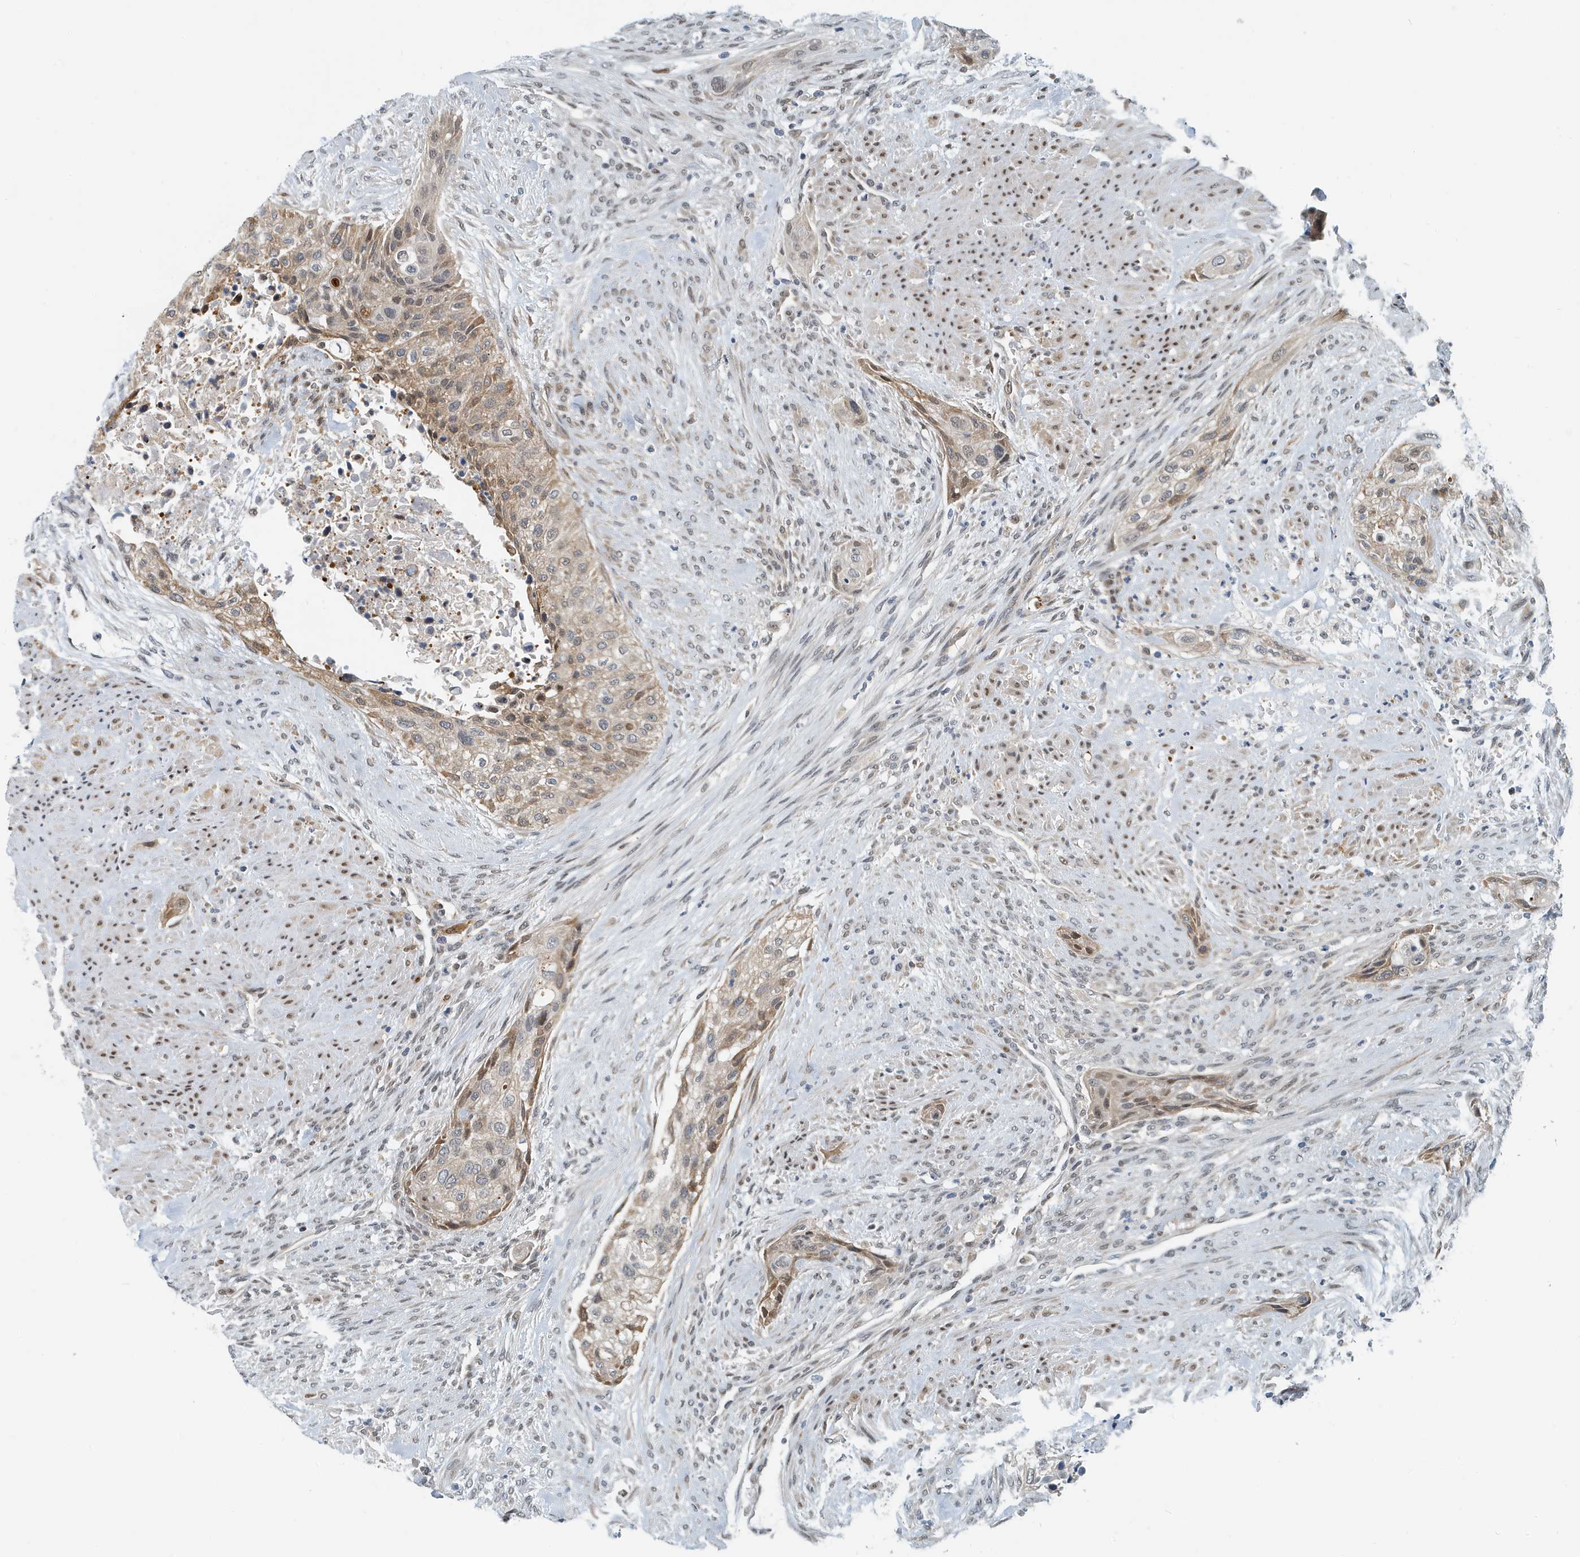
{"staining": {"intensity": "moderate", "quantity": ">75%", "location": "cytoplasmic/membranous,nuclear"}, "tissue": "urothelial cancer", "cell_type": "Tumor cells", "image_type": "cancer", "snomed": [{"axis": "morphology", "description": "Urothelial carcinoma, High grade"}, {"axis": "topography", "description": "Urinary bladder"}], "caption": "High-grade urothelial carcinoma stained for a protein (brown) shows moderate cytoplasmic/membranous and nuclear positive expression in approximately >75% of tumor cells.", "gene": "KIF15", "patient": {"sex": "male", "age": 35}}